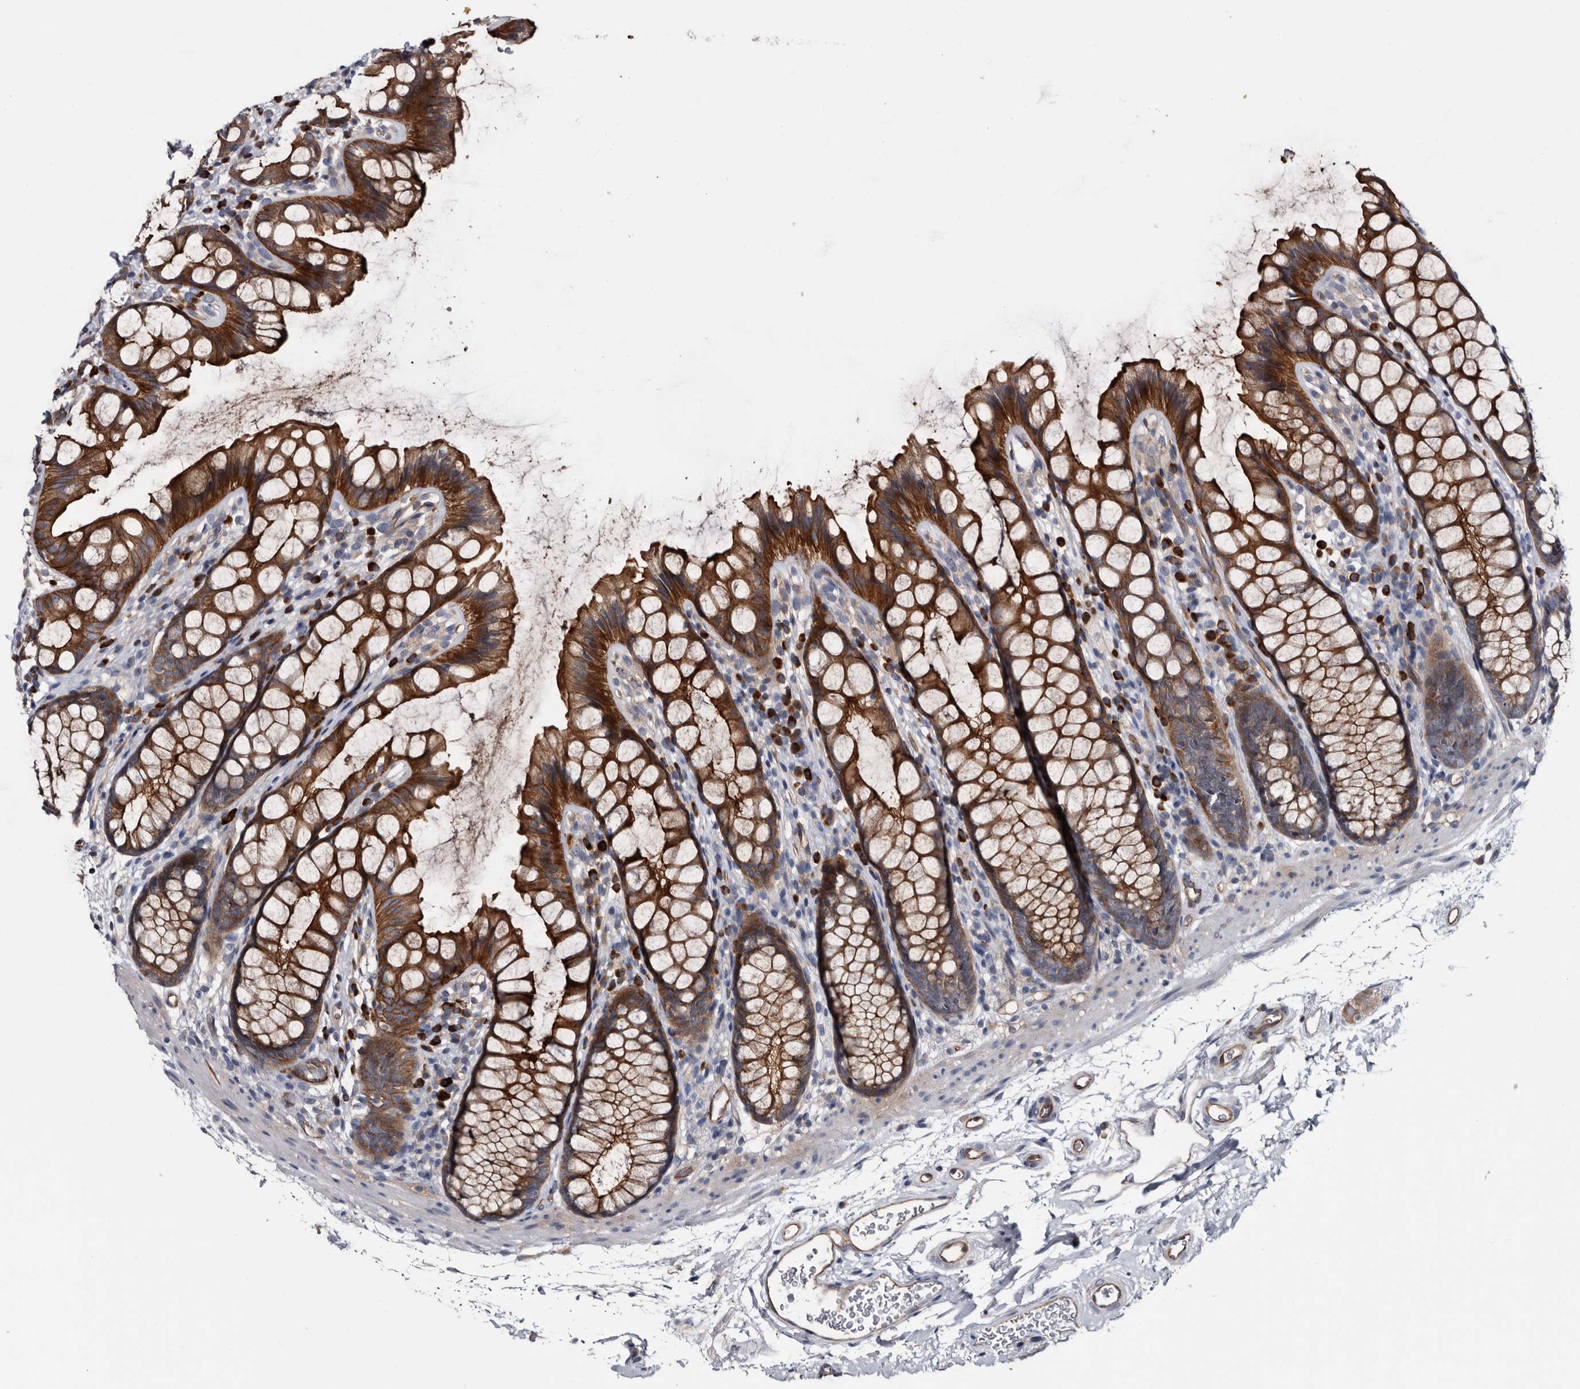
{"staining": {"intensity": "strong", "quantity": ">75%", "location": "cytoplasmic/membranous"}, "tissue": "rectum", "cell_type": "Glandular cells", "image_type": "normal", "snomed": [{"axis": "morphology", "description": "Normal tissue, NOS"}, {"axis": "topography", "description": "Rectum"}], "caption": "This is a photomicrograph of IHC staining of normal rectum, which shows strong positivity in the cytoplasmic/membranous of glandular cells.", "gene": "TSPAN17", "patient": {"sex": "female", "age": 65}}